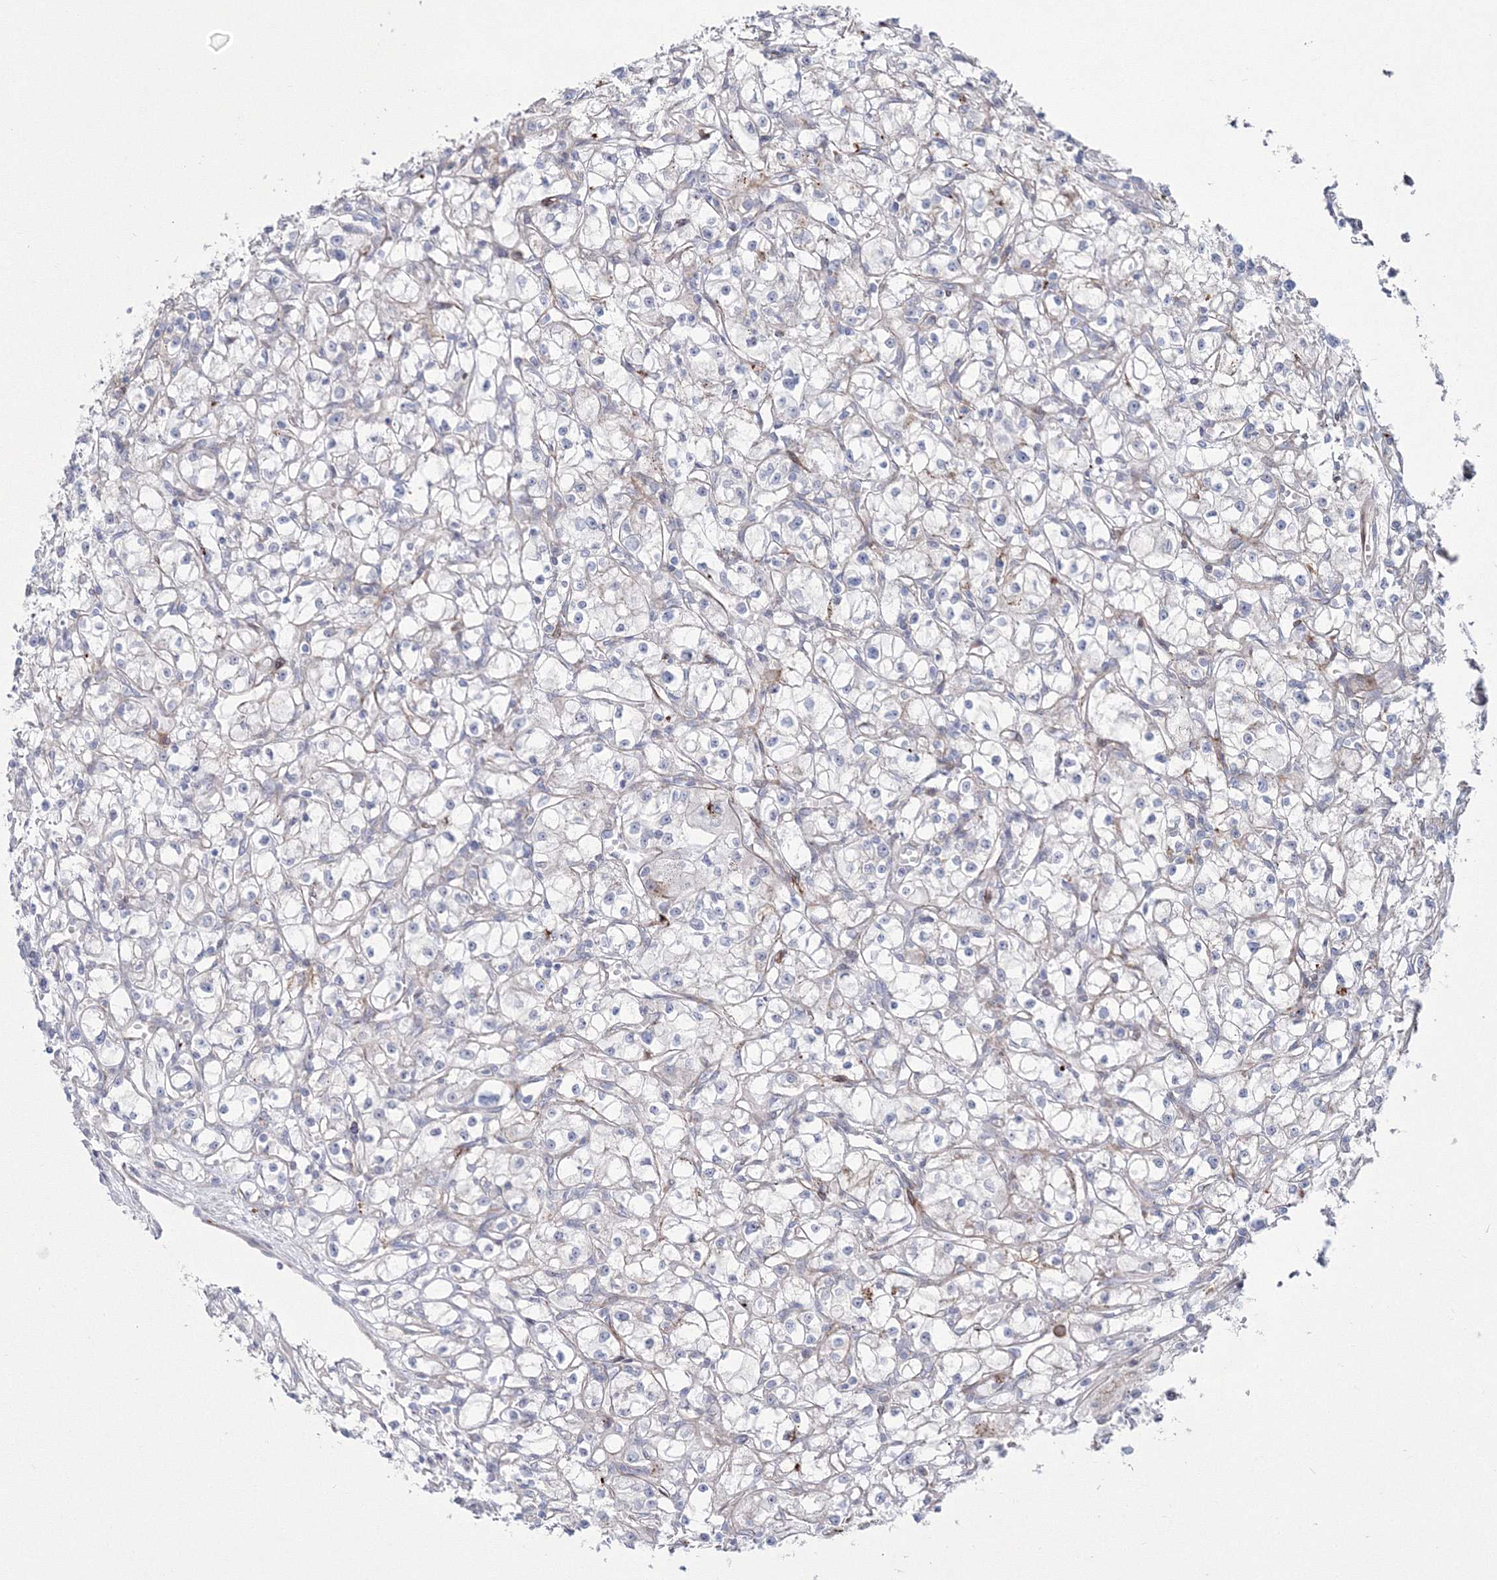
{"staining": {"intensity": "negative", "quantity": "none", "location": "none"}, "tissue": "renal cancer", "cell_type": "Tumor cells", "image_type": "cancer", "snomed": [{"axis": "morphology", "description": "Adenocarcinoma, NOS"}, {"axis": "topography", "description": "Kidney"}], "caption": "The micrograph exhibits no significant expression in tumor cells of renal cancer (adenocarcinoma).", "gene": "HYAL2", "patient": {"sex": "male", "age": 56}}